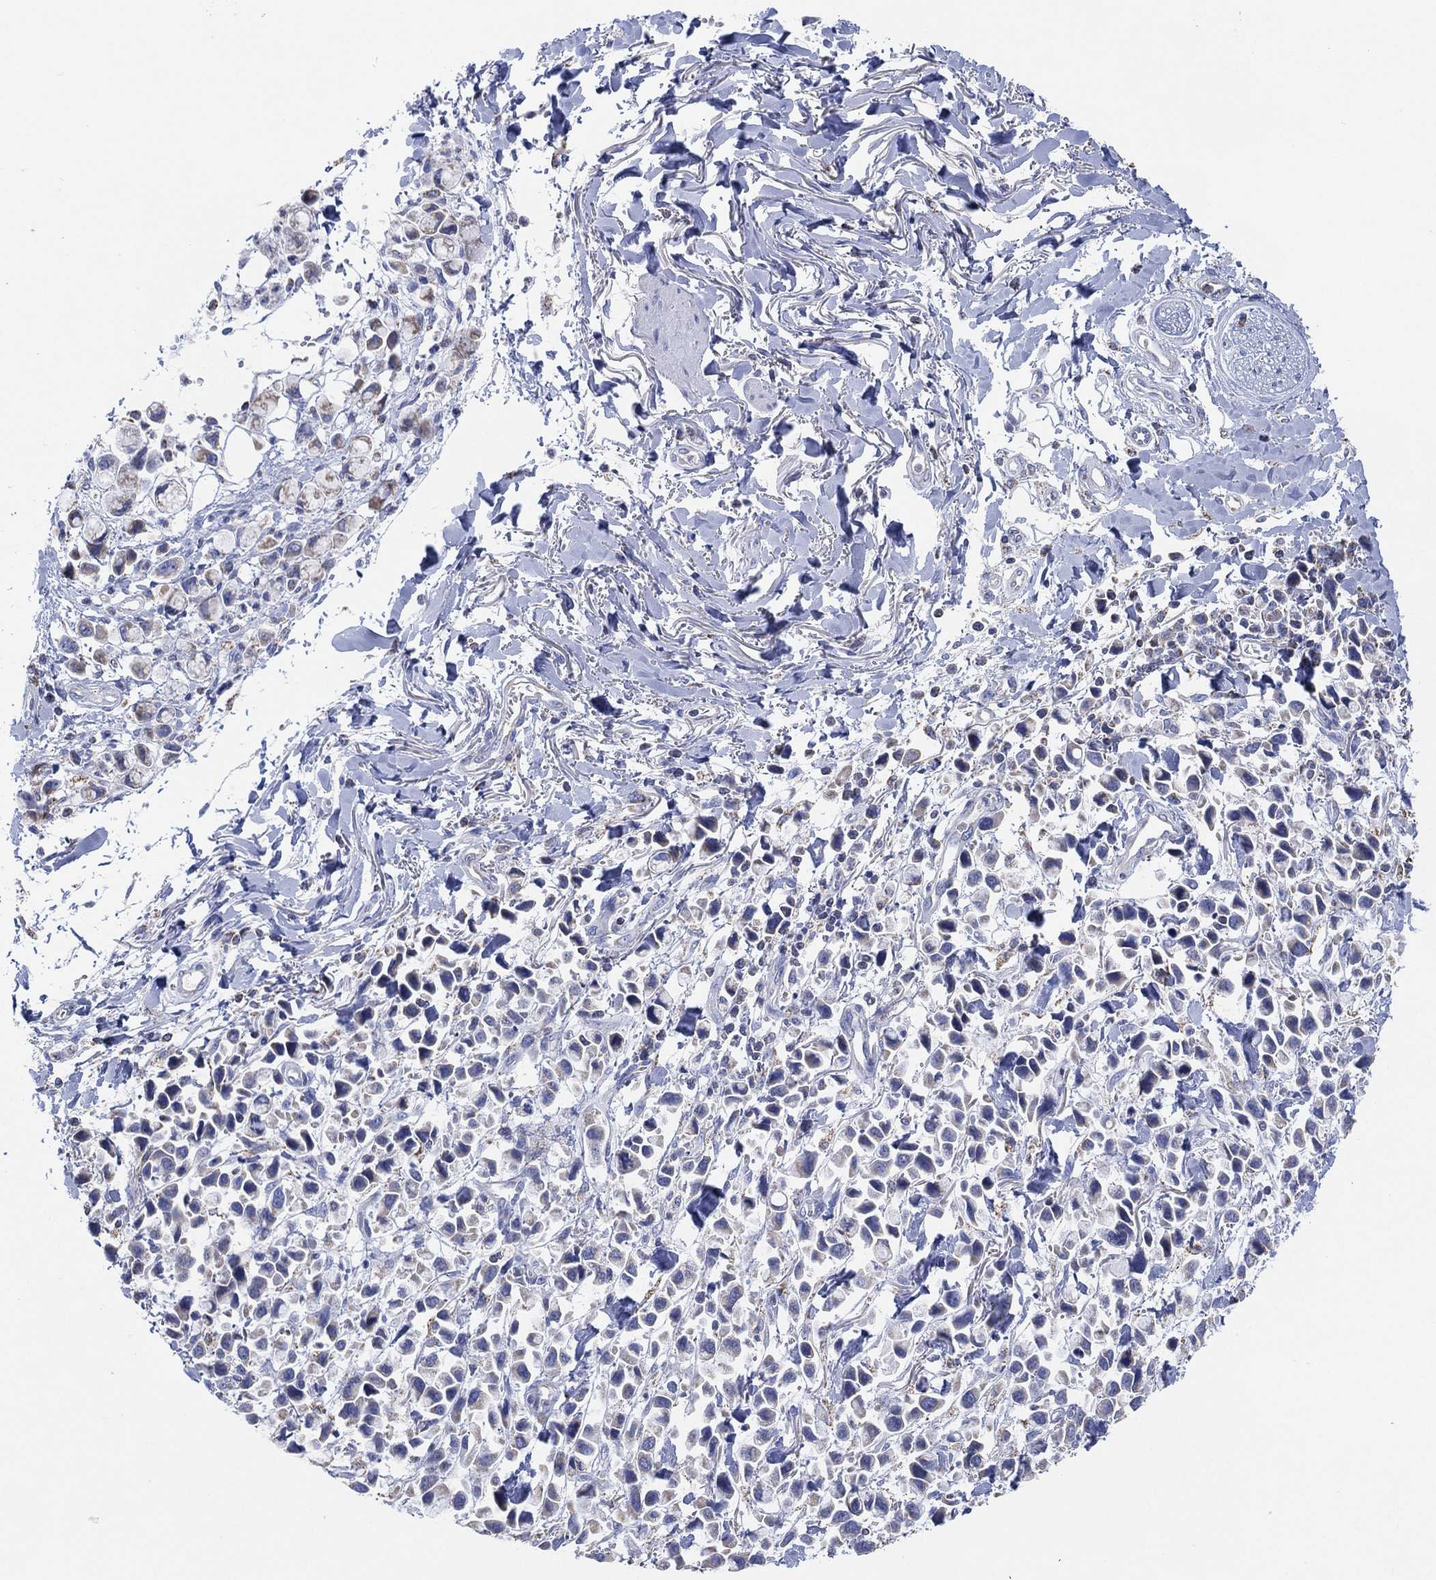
{"staining": {"intensity": "negative", "quantity": "none", "location": "none"}, "tissue": "stomach cancer", "cell_type": "Tumor cells", "image_type": "cancer", "snomed": [{"axis": "morphology", "description": "Adenocarcinoma, NOS"}, {"axis": "topography", "description": "Stomach"}], "caption": "Immunohistochemistry (IHC) of adenocarcinoma (stomach) reveals no positivity in tumor cells. (DAB immunohistochemistry, high magnification).", "gene": "CFTR", "patient": {"sex": "female", "age": 81}}